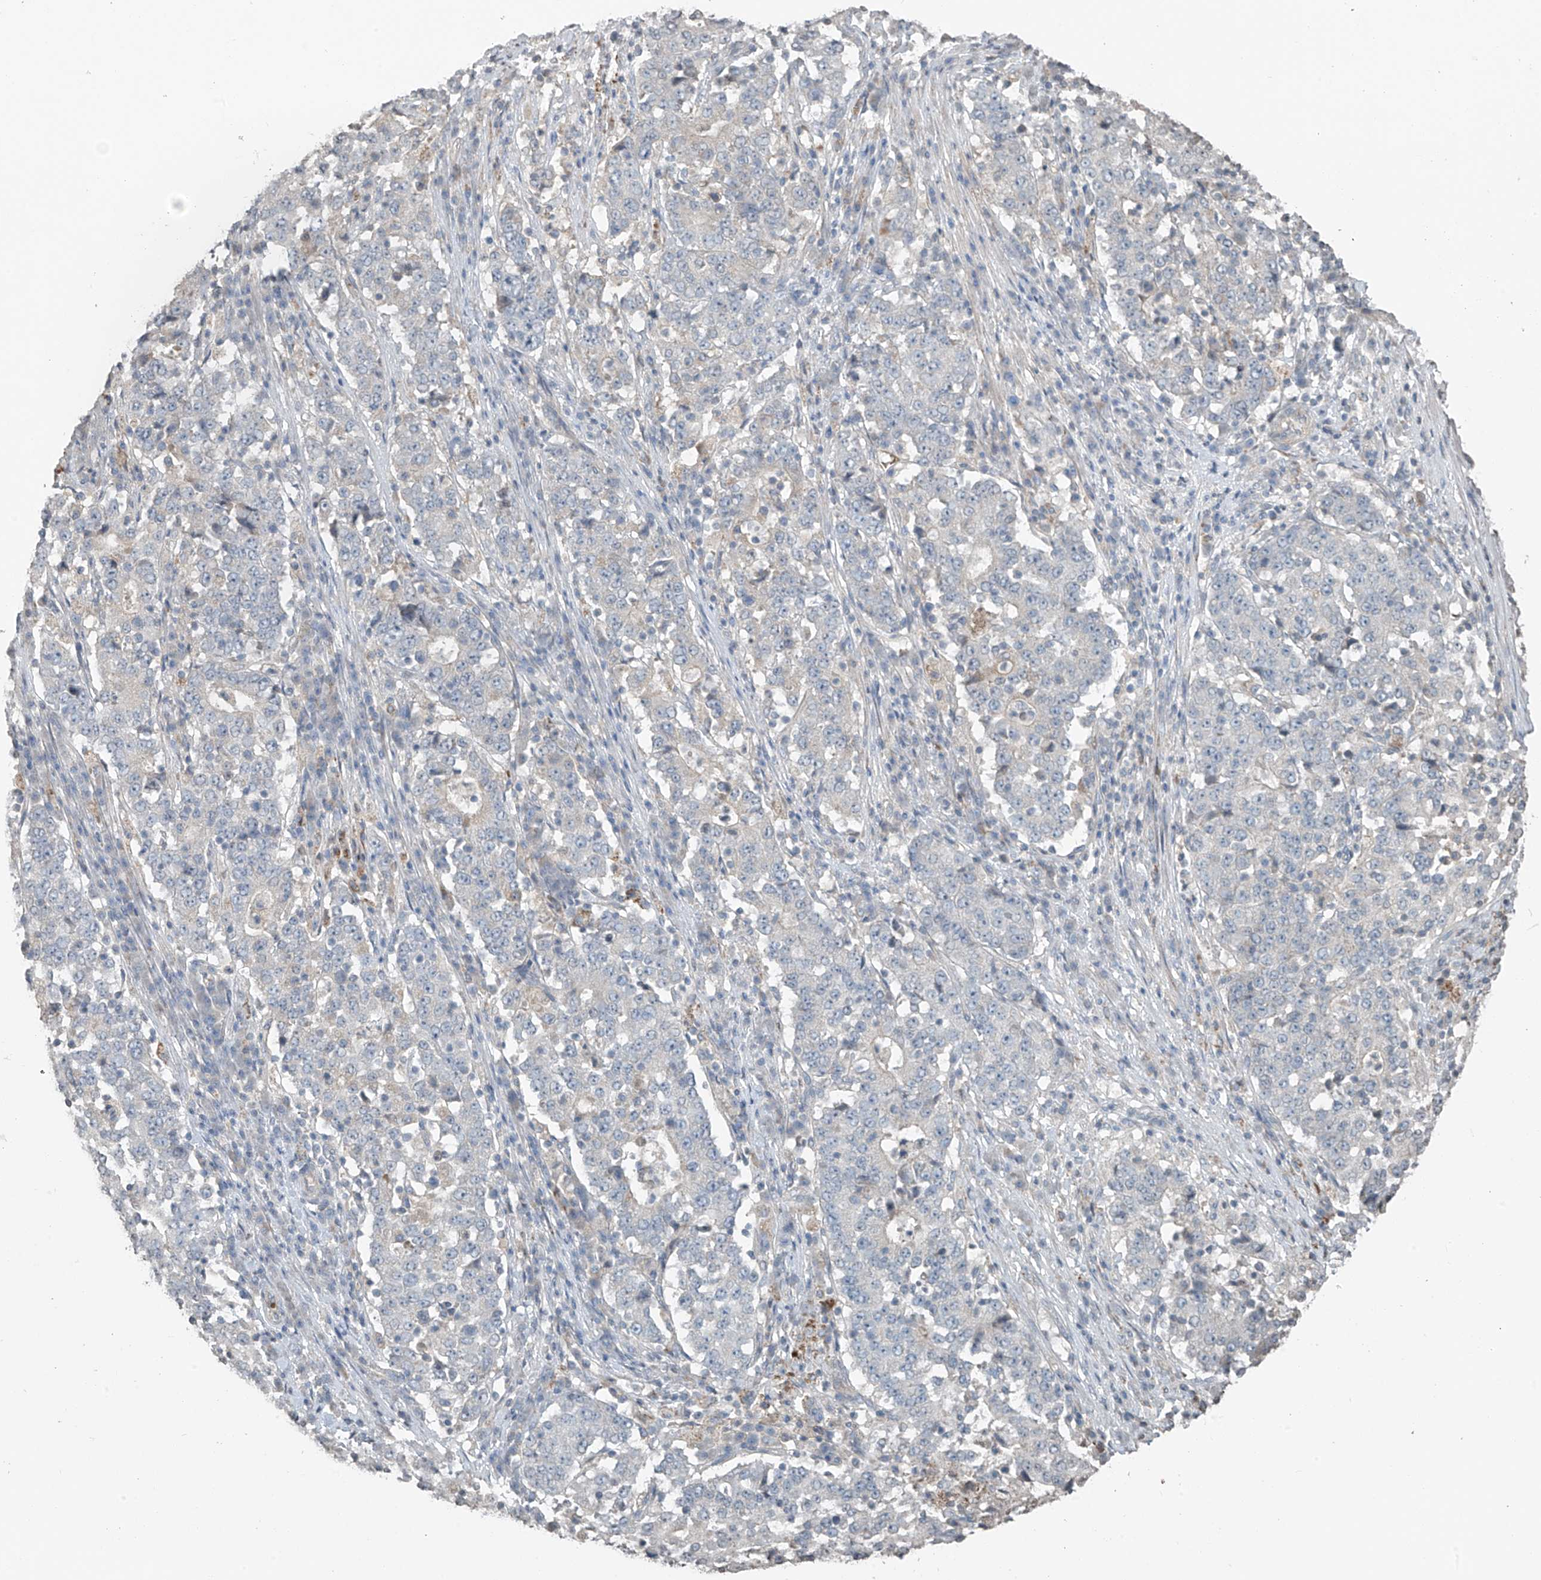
{"staining": {"intensity": "negative", "quantity": "none", "location": "none"}, "tissue": "stomach cancer", "cell_type": "Tumor cells", "image_type": "cancer", "snomed": [{"axis": "morphology", "description": "Adenocarcinoma, NOS"}, {"axis": "topography", "description": "Stomach"}], "caption": "Immunohistochemistry histopathology image of neoplastic tissue: human stomach cancer stained with DAB (3,3'-diaminobenzidine) reveals no significant protein positivity in tumor cells.", "gene": "HOXA11", "patient": {"sex": "male", "age": 59}}